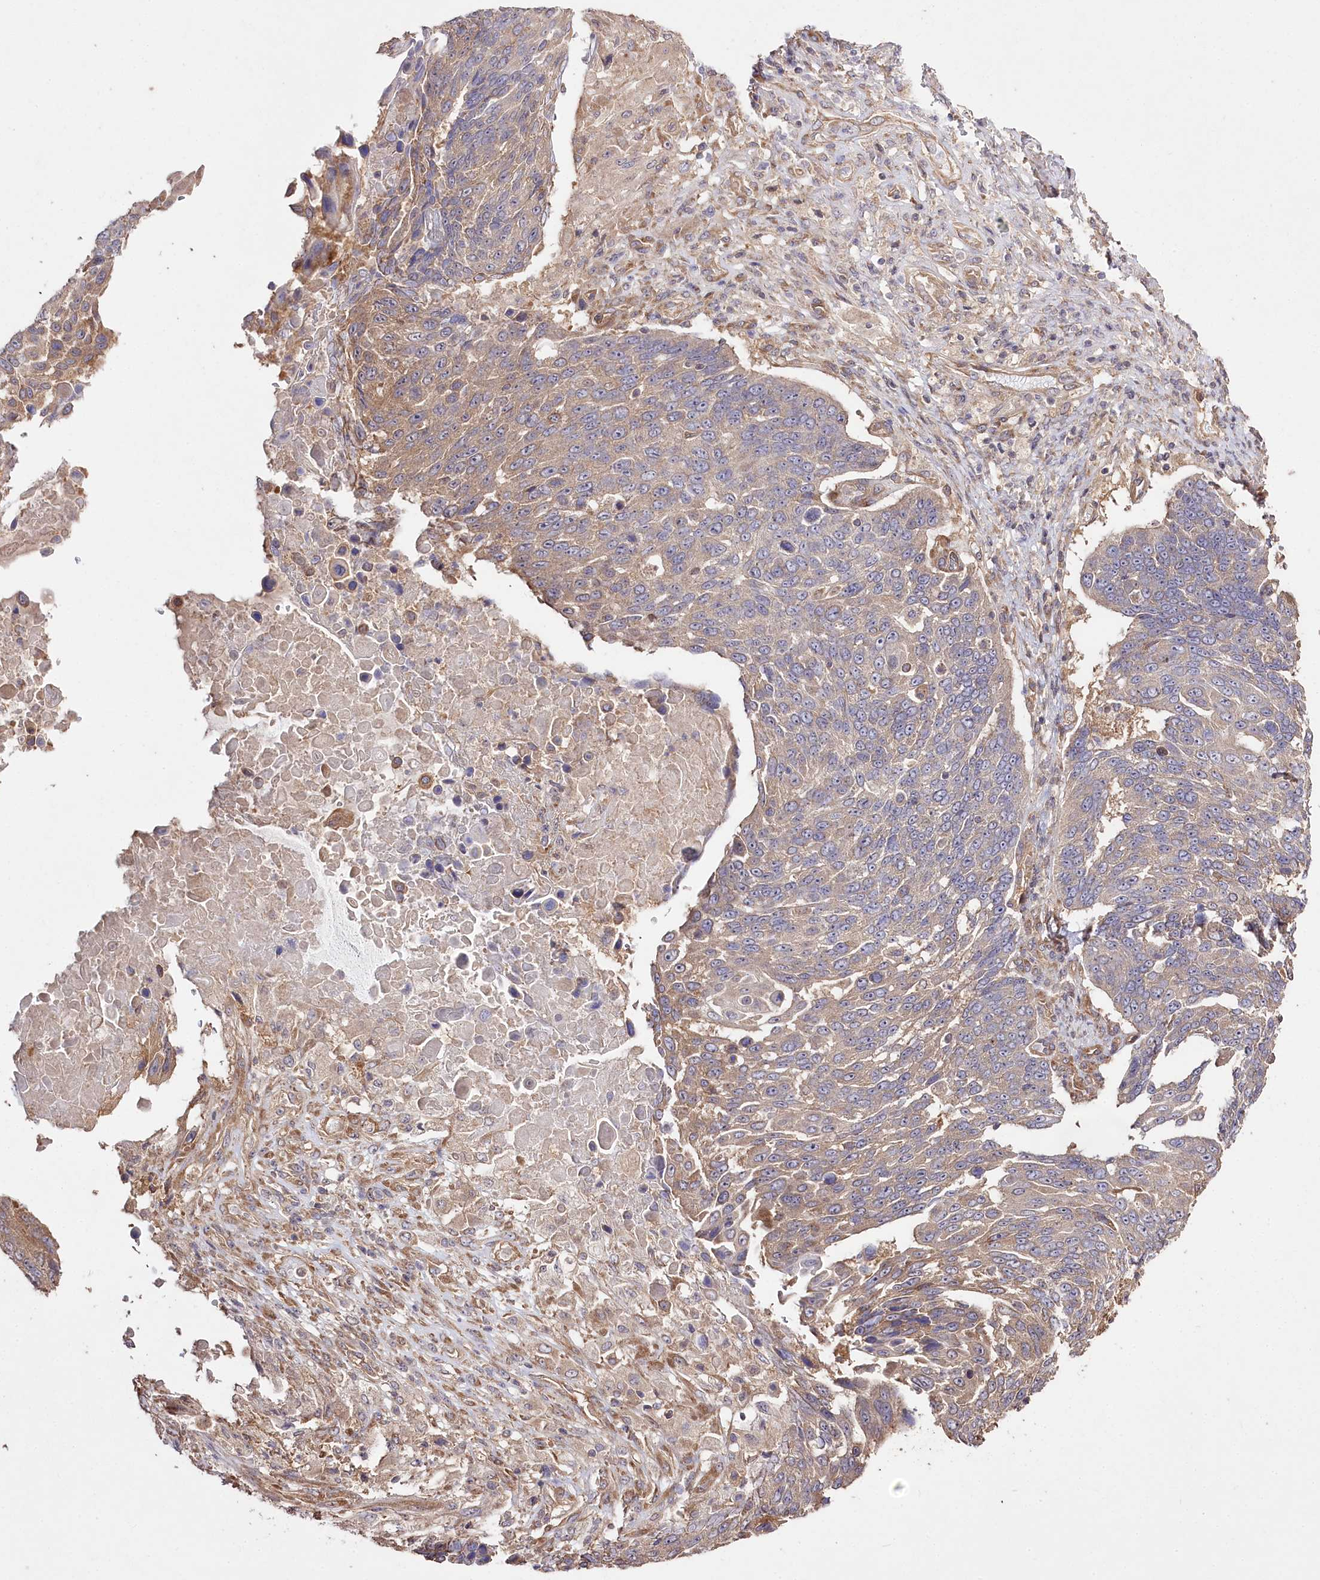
{"staining": {"intensity": "moderate", "quantity": "<25%", "location": "cytoplasmic/membranous"}, "tissue": "lung cancer", "cell_type": "Tumor cells", "image_type": "cancer", "snomed": [{"axis": "morphology", "description": "Squamous cell carcinoma, NOS"}, {"axis": "topography", "description": "Lung"}], "caption": "Lung squamous cell carcinoma tissue reveals moderate cytoplasmic/membranous staining in about <25% of tumor cells, visualized by immunohistochemistry. The staining was performed using DAB, with brown indicating positive protein expression. Nuclei are stained blue with hematoxylin.", "gene": "PRSS53", "patient": {"sex": "male", "age": 66}}